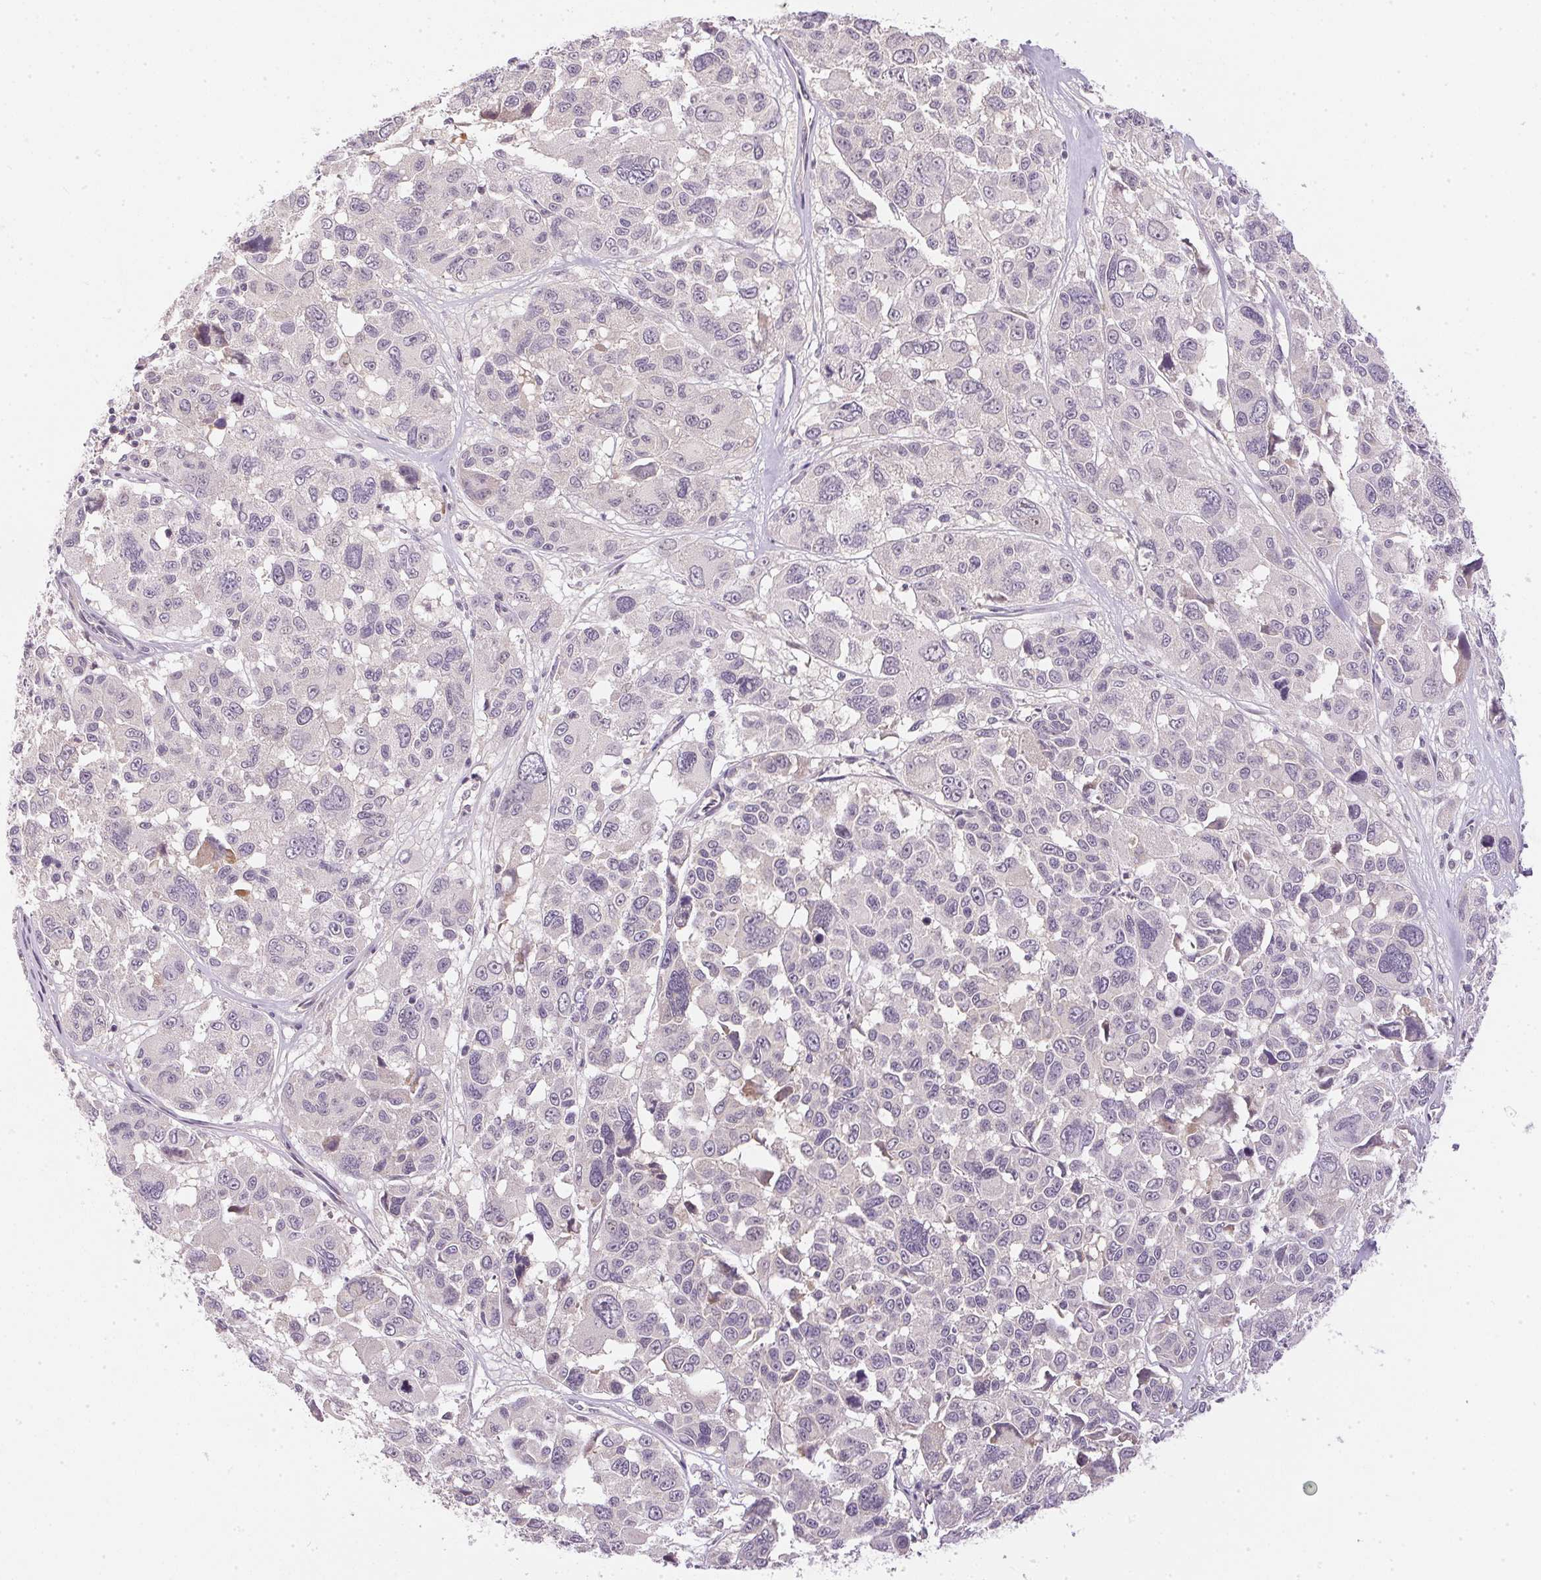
{"staining": {"intensity": "negative", "quantity": "none", "location": "none"}, "tissue": "melanoma", "cell_type": "Tumor cells", "image_type": "cancer", "snomed": [{"axis": "morphology", "description": "Malignant melanoma, NOS"}, {"axis": "topography", "description": "Skin"}], "caption": "This is an immunohistochemistry (IHC) histopathology image of malignant melanoma. There is no expression in tumor cells.", "gene": "TTC23L", "patient": {"sex": "female", "age": 66}}